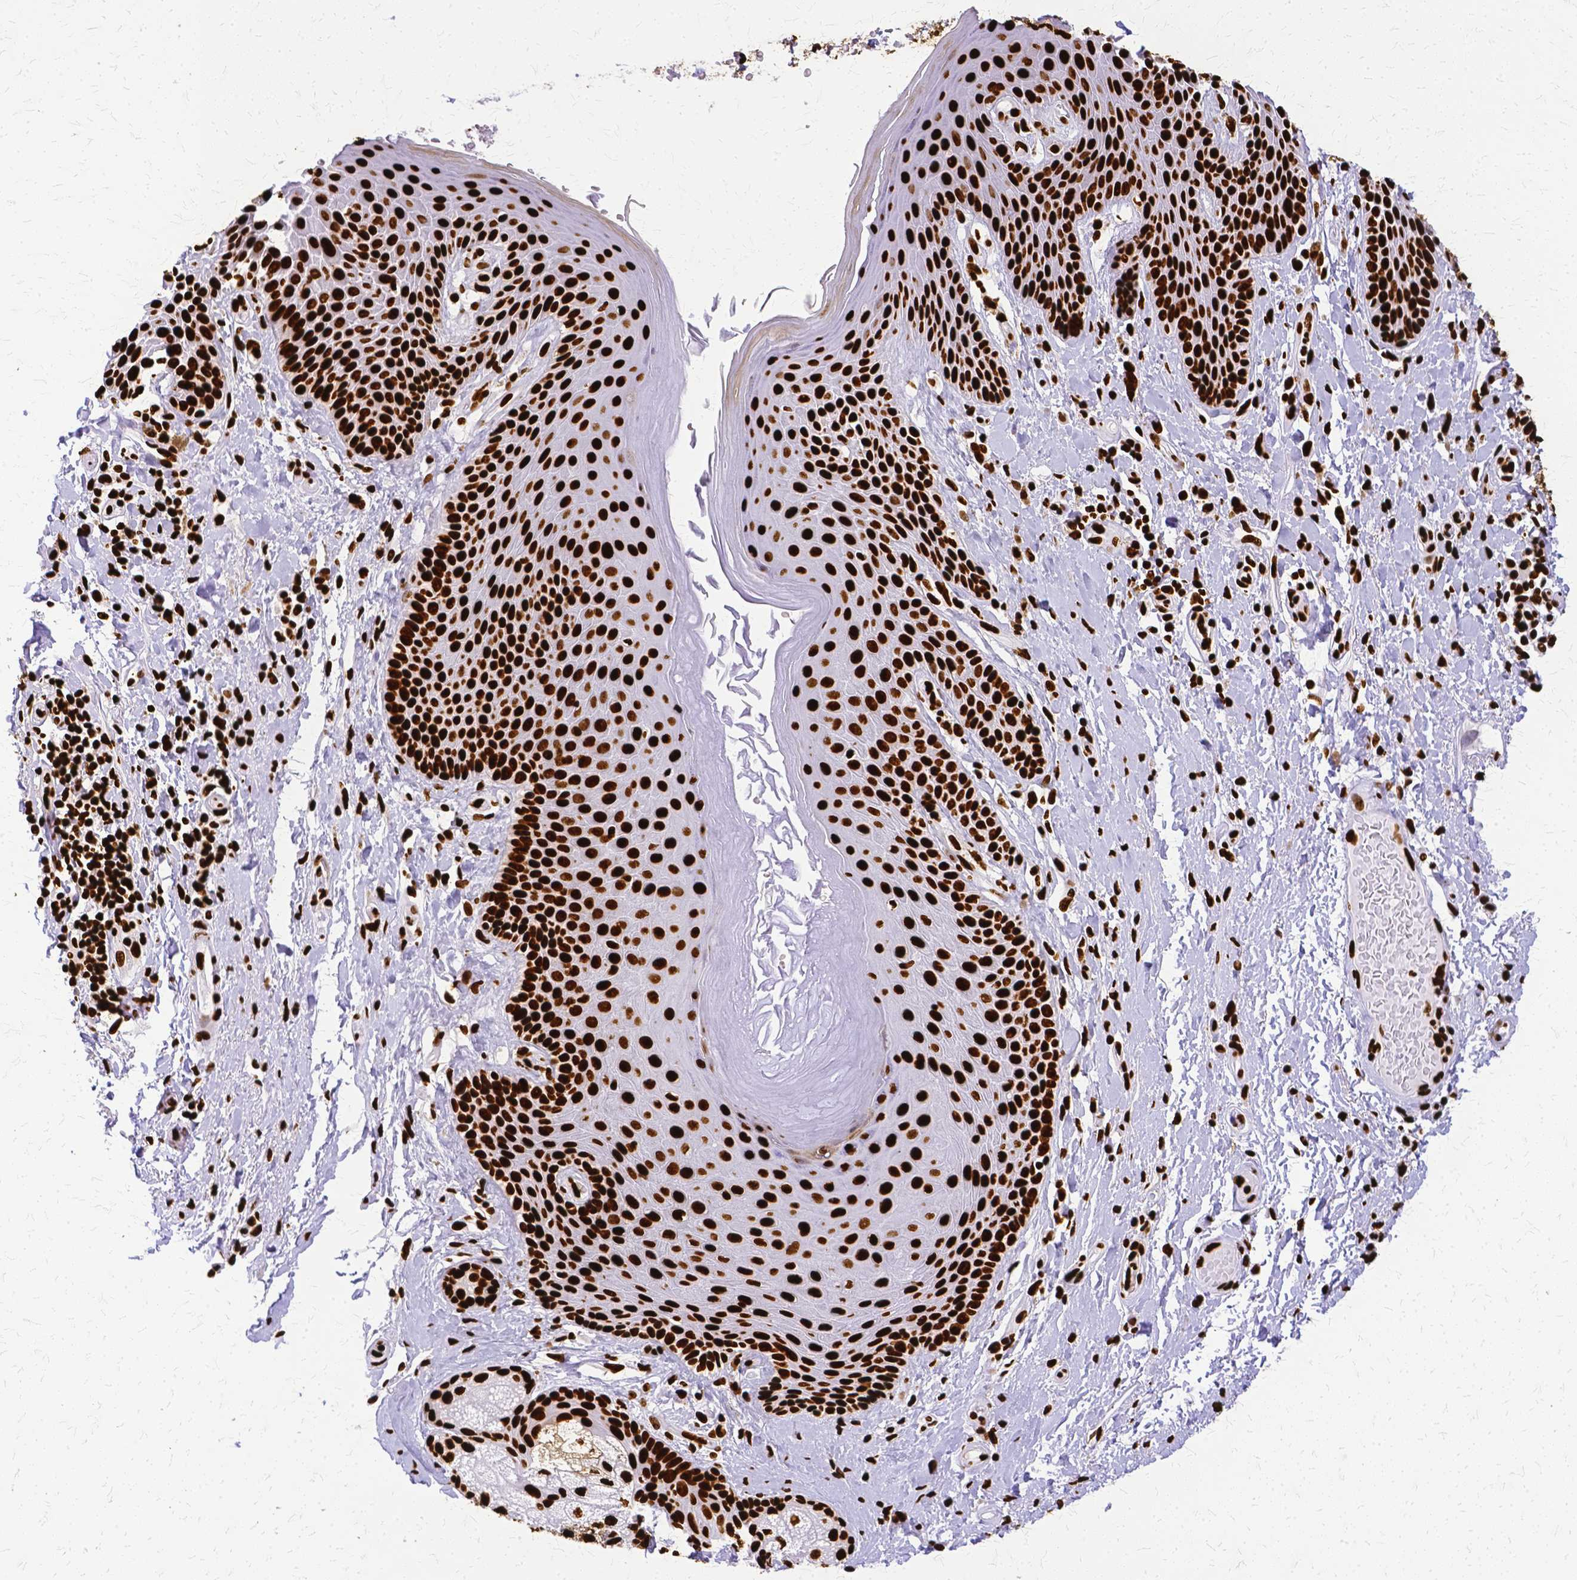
{"staining": {"intensity": "strong", "quantity": ">75%", "location": "nuclear"}, "tissue": "skin", "cell_type": "Epidermal cells", "image_type": "normal", "snomed": [{"axis": "morphology", "description": "Normal tissue, NOS"}, {"axis": "topography", "description": "Anal"}, {"axis": "topography", "description": "Peripheral nerve tissue"}], "caption": "Brown immunohistochemical staining in unremarkable human skin displays strong nuclear expression in approximately >75% of epidermal cells. The protein of interest is stained brown, and the nuclei are stained in blue (DAB IHC with brightfield microscopy, high magnification).", "gene": "SFPQ", "patient": {"sex": "male", "age": 51}}